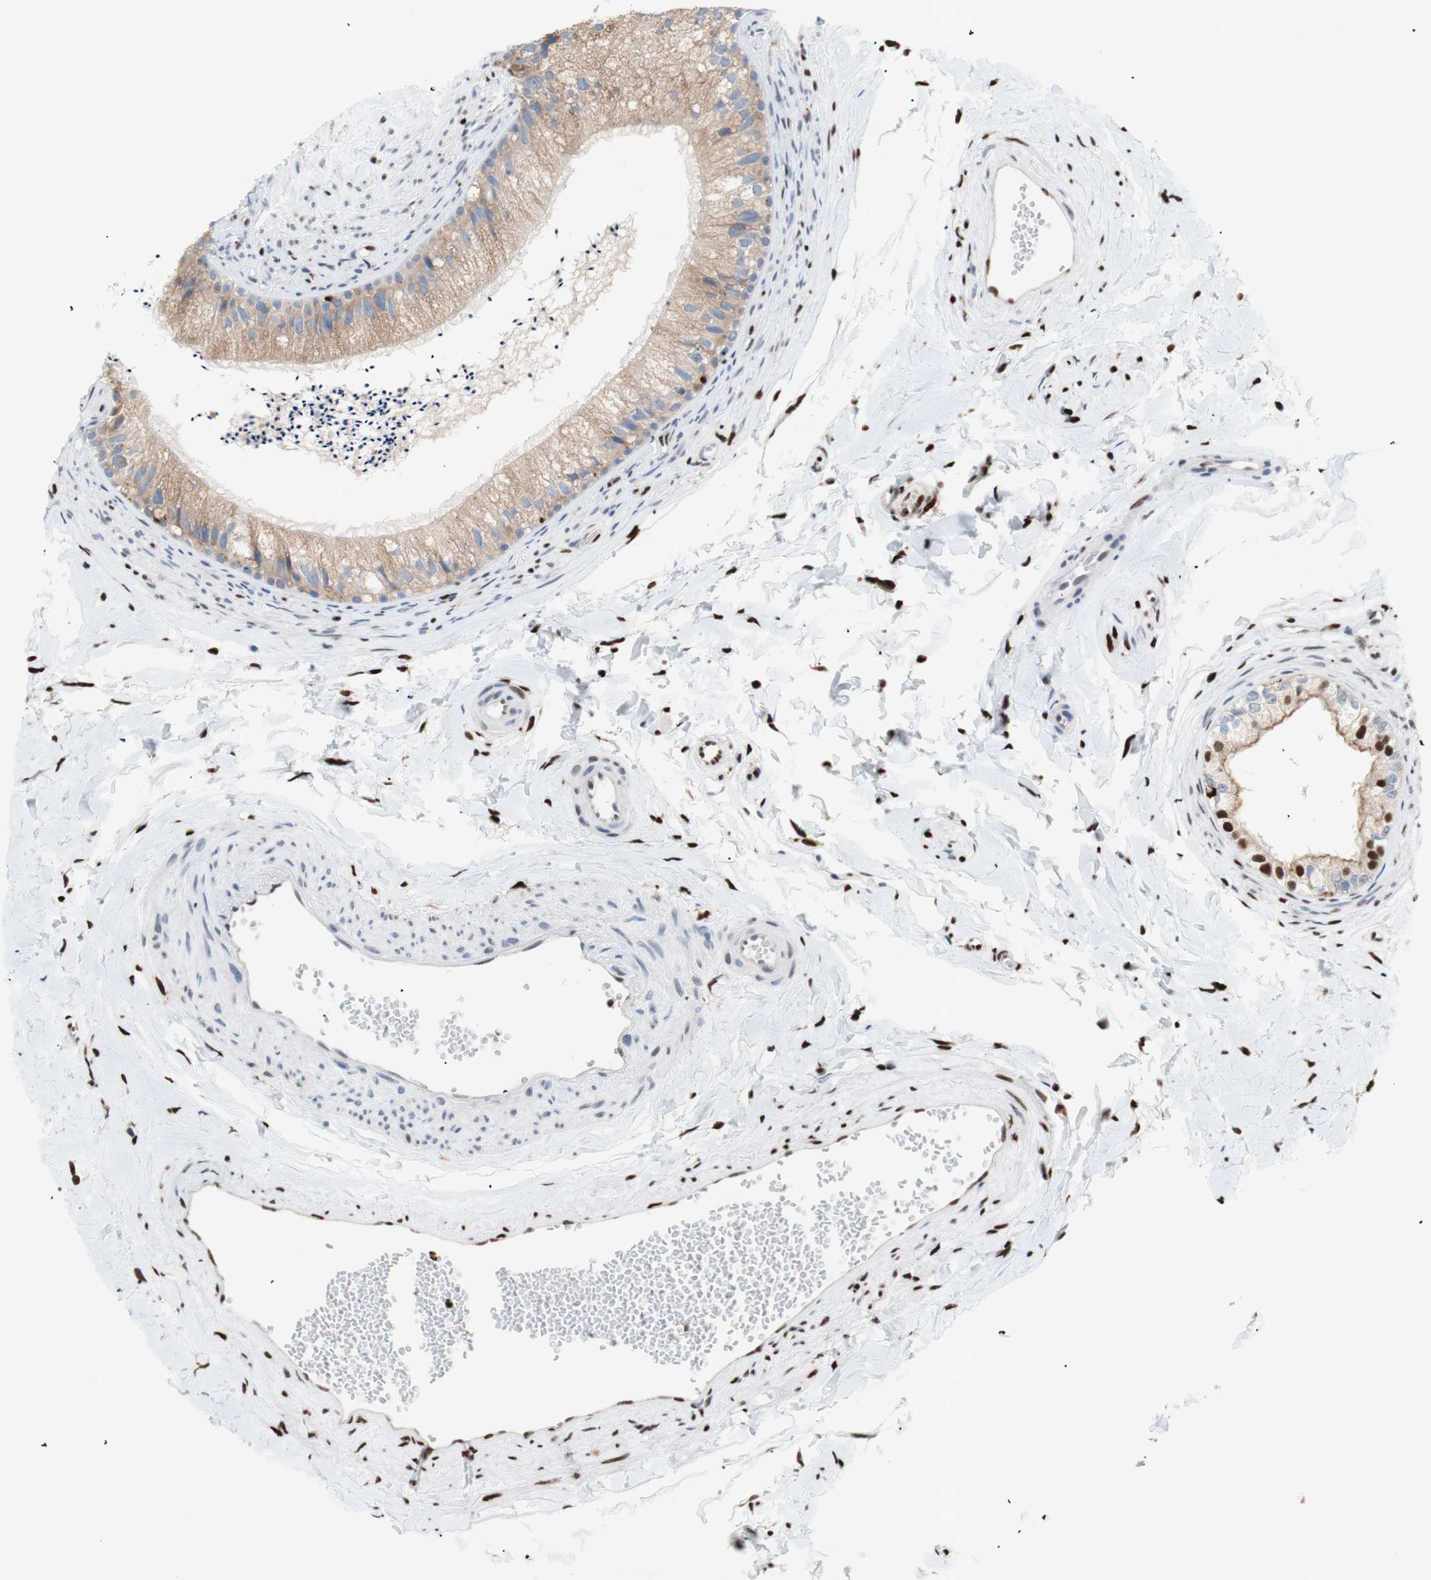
{"staining": {"intensity": "moderate", "quantity": ">75%", "location": "cytoplasmic/membranous"}, "tissue": "epididymis", "cell_type": "Glandular cells", "image_type": "normal", "snomed": [{"axis": "morphology", "description": "Normal tissue, NOS"}, {"axis": "topography", "description": "Epididymis"}], "caption": "Human epididymis stained for a protein (brown) exhibits moderate cytoplasmic/membranous positive positivity in about >75% of glandular cells.", "gene": "EED", "patient": {"sex": "male", "age": 56}}